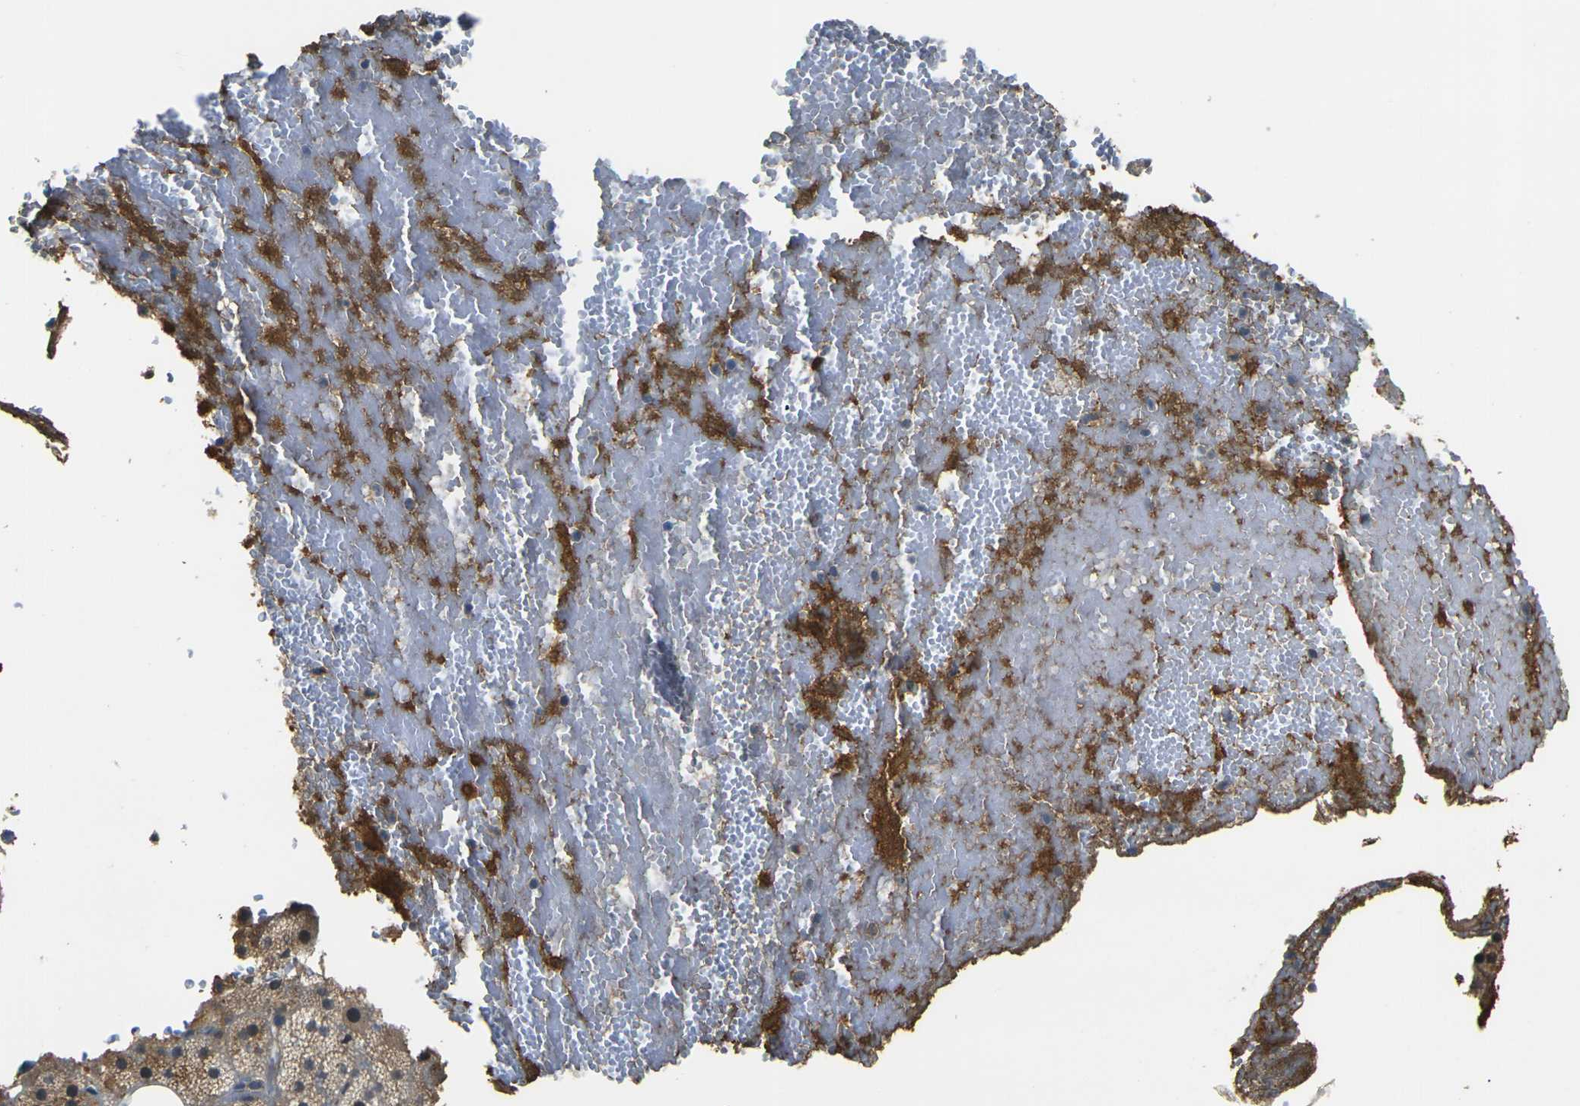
{"staining": {"intensity": "moderate", "quantity": "25%-75%", "location": "cytoplasmic/membranous"}, "tissue": "adrenal gland", "cell_type": "Glandular cells", "image_type": "normal", "snomed": [{"axis": "morphology", "description": "Normal tissue, NOS"}, {"axis": "topography", "description": "Adrenal gland"}], "caption": "A high-resolution photomicrograph shows immunohistochemistry staining of unremarkable adrenal gland, which shows moderate cytoplasmic/membranous expression in approximately 25%-75% of glandular cells. (DAB IHC, brown staining for protein, blue staining for nuclei).", "gene": "PIGL", "patient": {"sex": "female", "age": 59}}